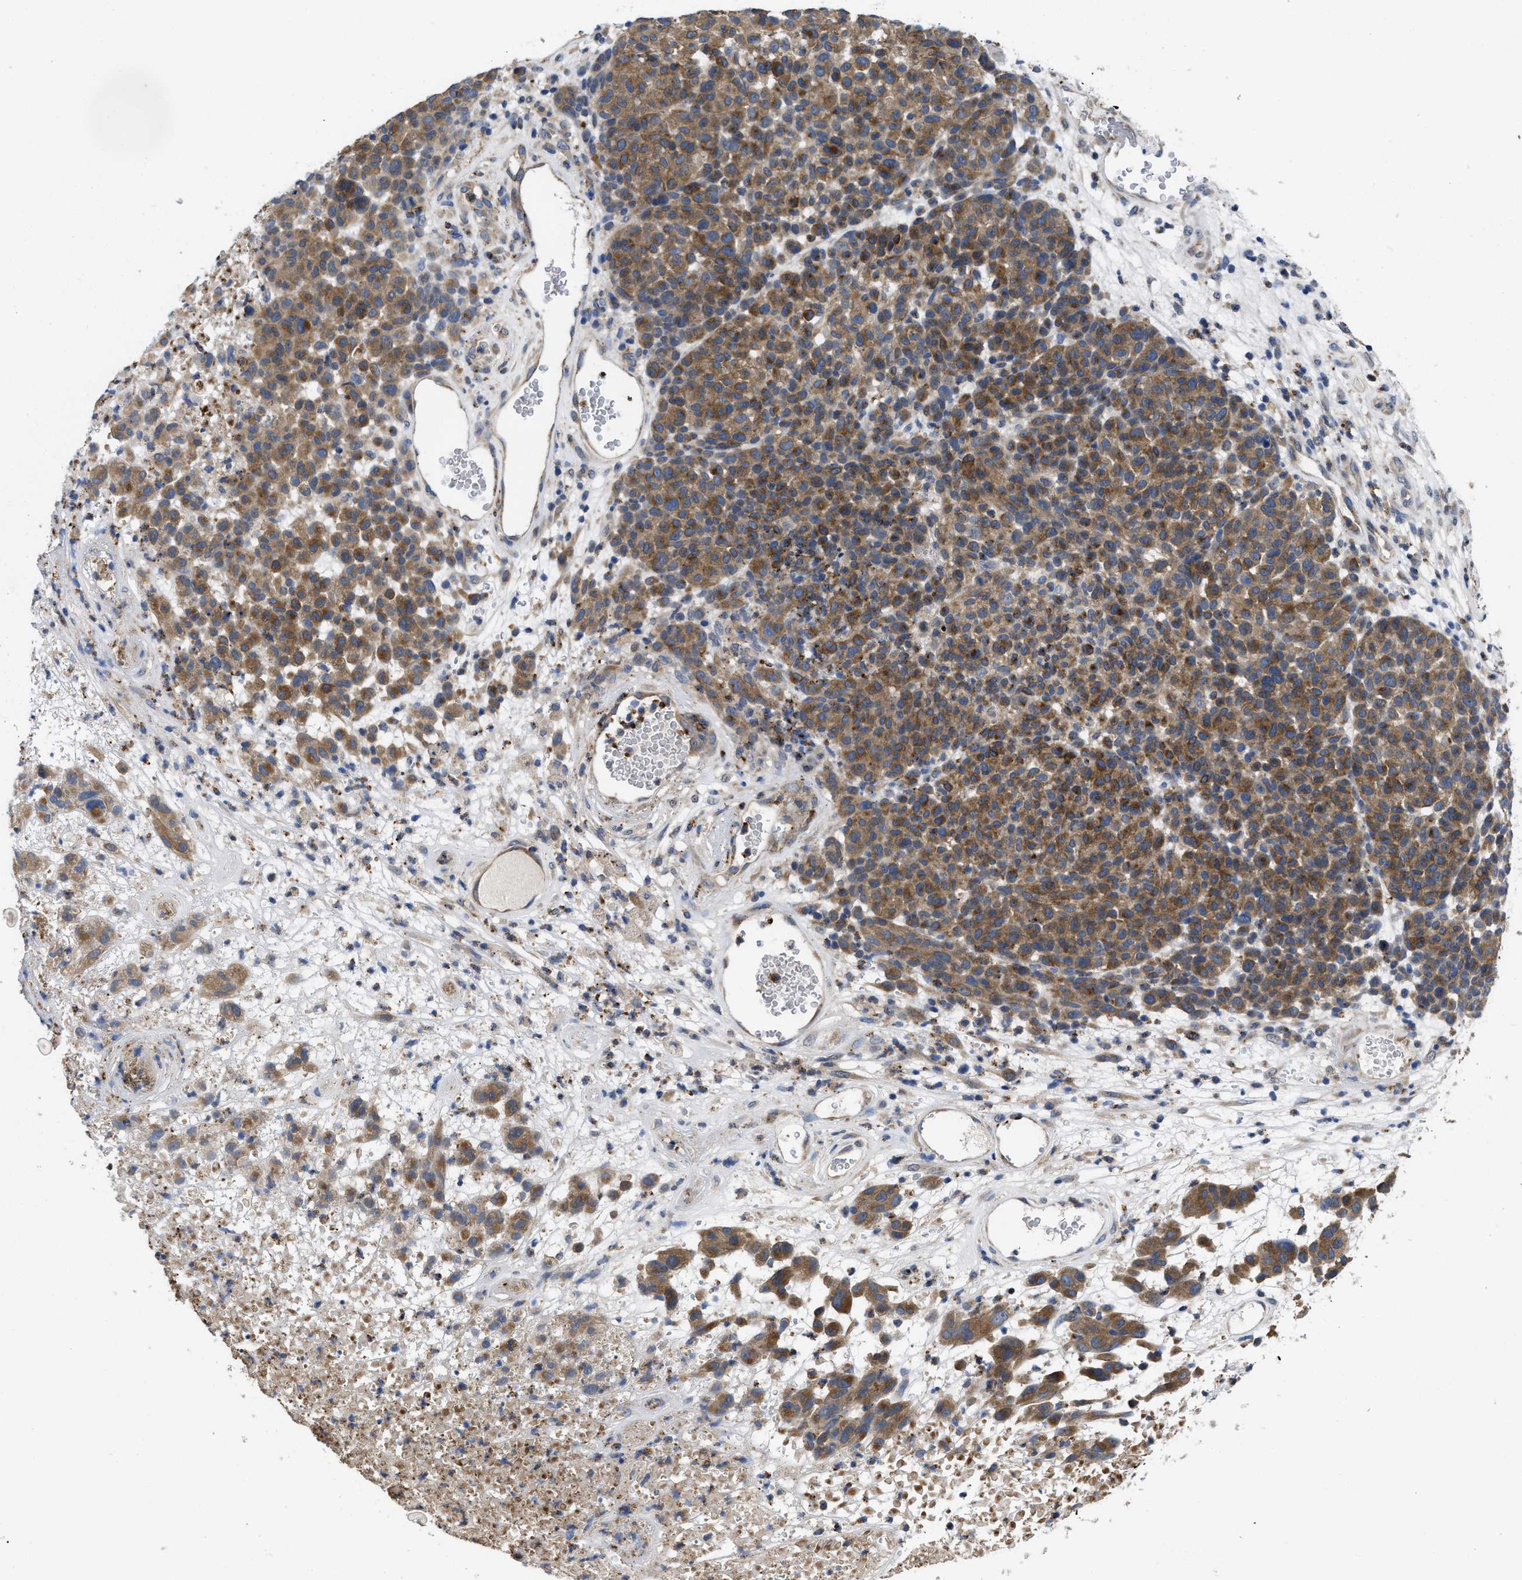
{"staining": {"intensity": "strong", "quantity": ">75%", "location": "cytoplasmic/membranous"}, "tissue": "melanoma", "cell_type": "Tumor cells", "image_type": "cancer", "snomed": [{"axis": "morphology", "description": "Malignant melanoma, NOS"}, {"axis": "topography", "description": "Skin"}], "caption": "Melanoma stained with a protein marker reveals strong staining in tumor cells.", "gene": "PKD2", "patient": {"sex": "male", "age": 59}}